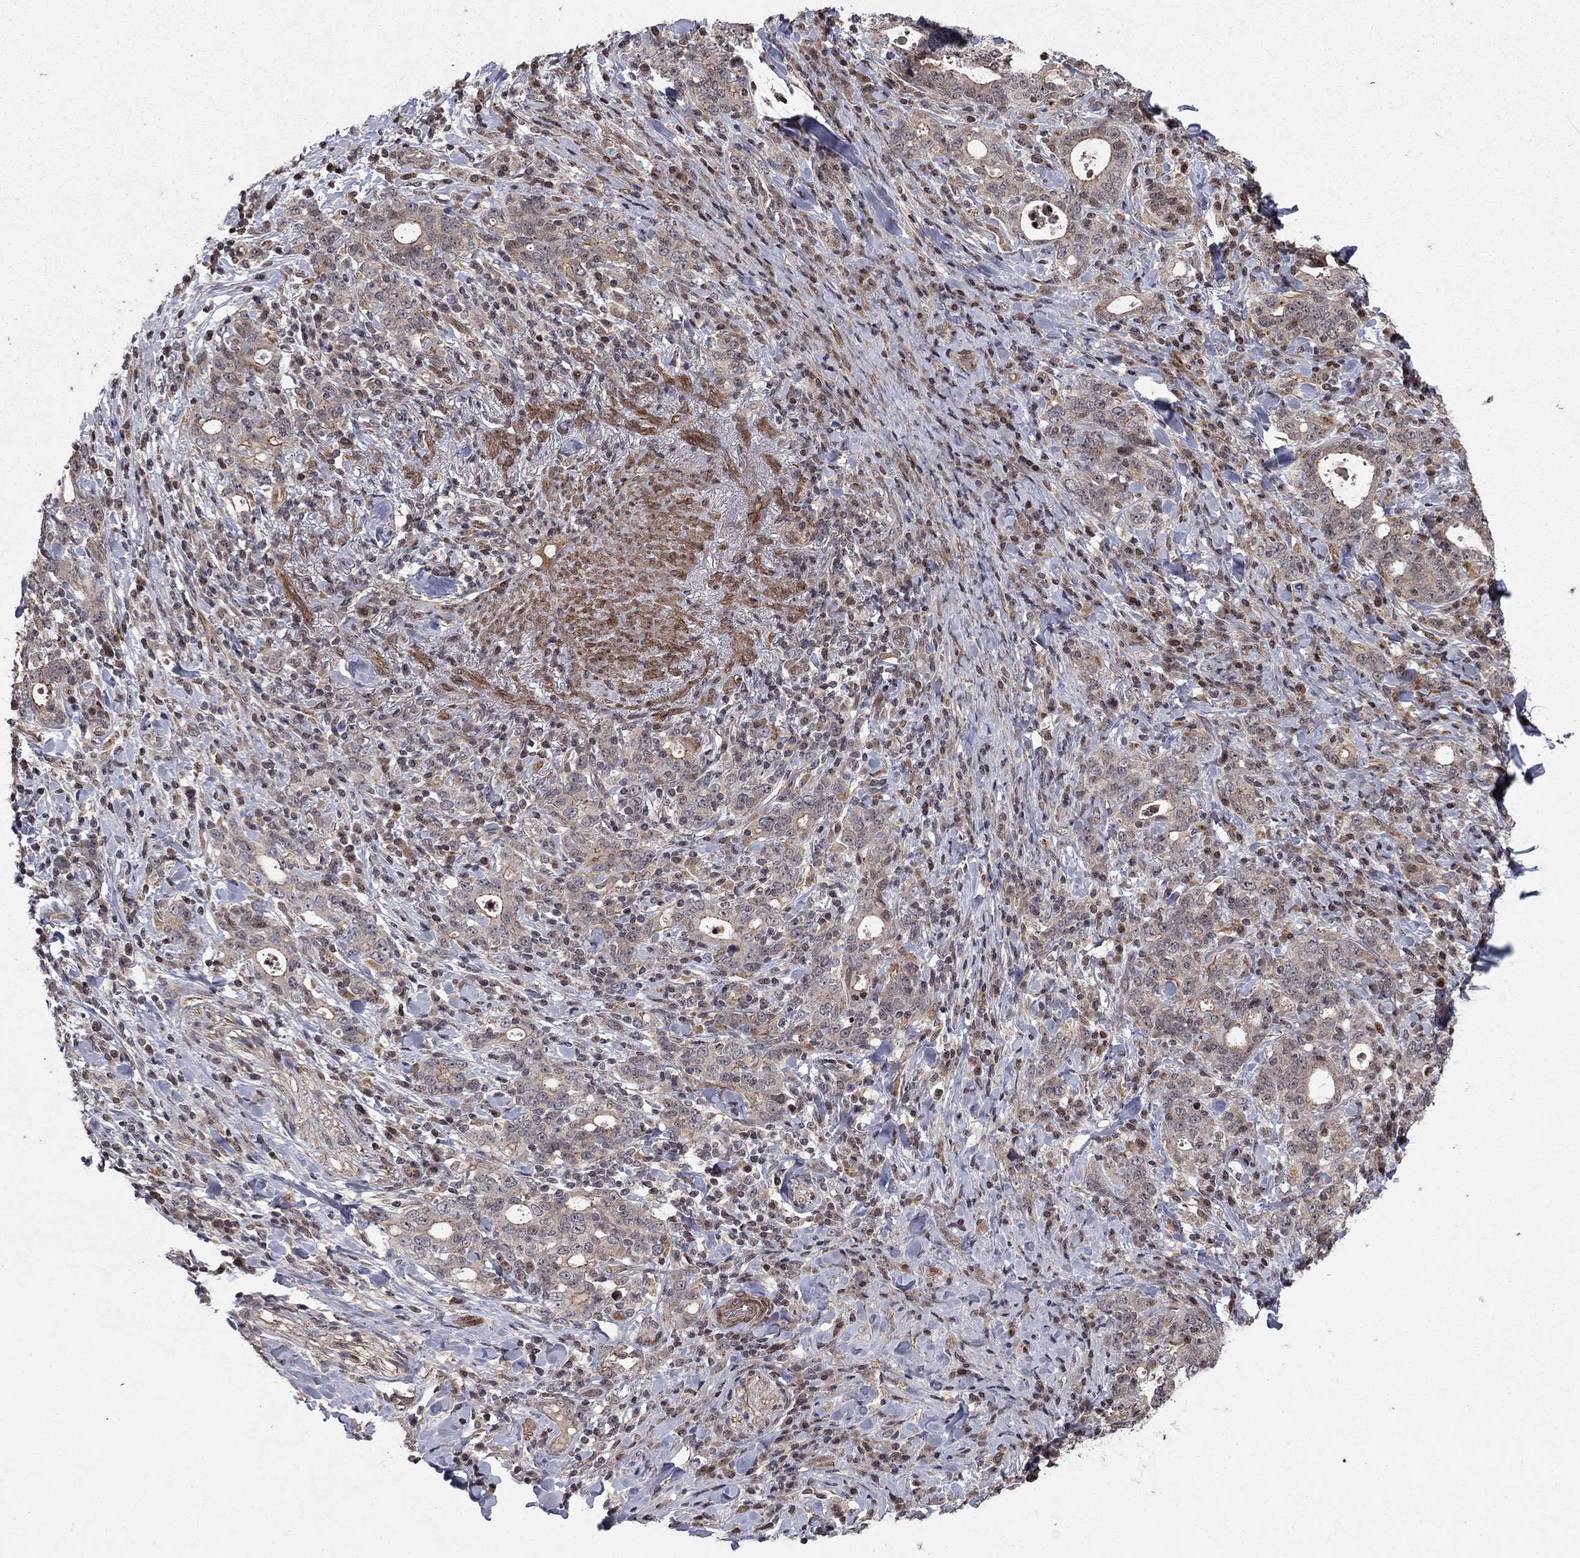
{"staining": {"intensity": "negative", "quantity": "none", "location": "none"}, "tissue": "stomach cancer", "cell_type": "Tumor cells", "image_type": "cancer", "snomed": [{"axis": "morphology", "description": "Adenocarcinoma, NOS"}, {"axis": "topography", "description": "Stomach"}], "caption": "Tumor cells show no significant protein expression in stomach cancer. (Brightfield microscopy of DAB (3,3'-diaminobenzidine) IHC at high magnification).", "gene": "SORBS1", "patient": {"sex": "male", "age": 79}}